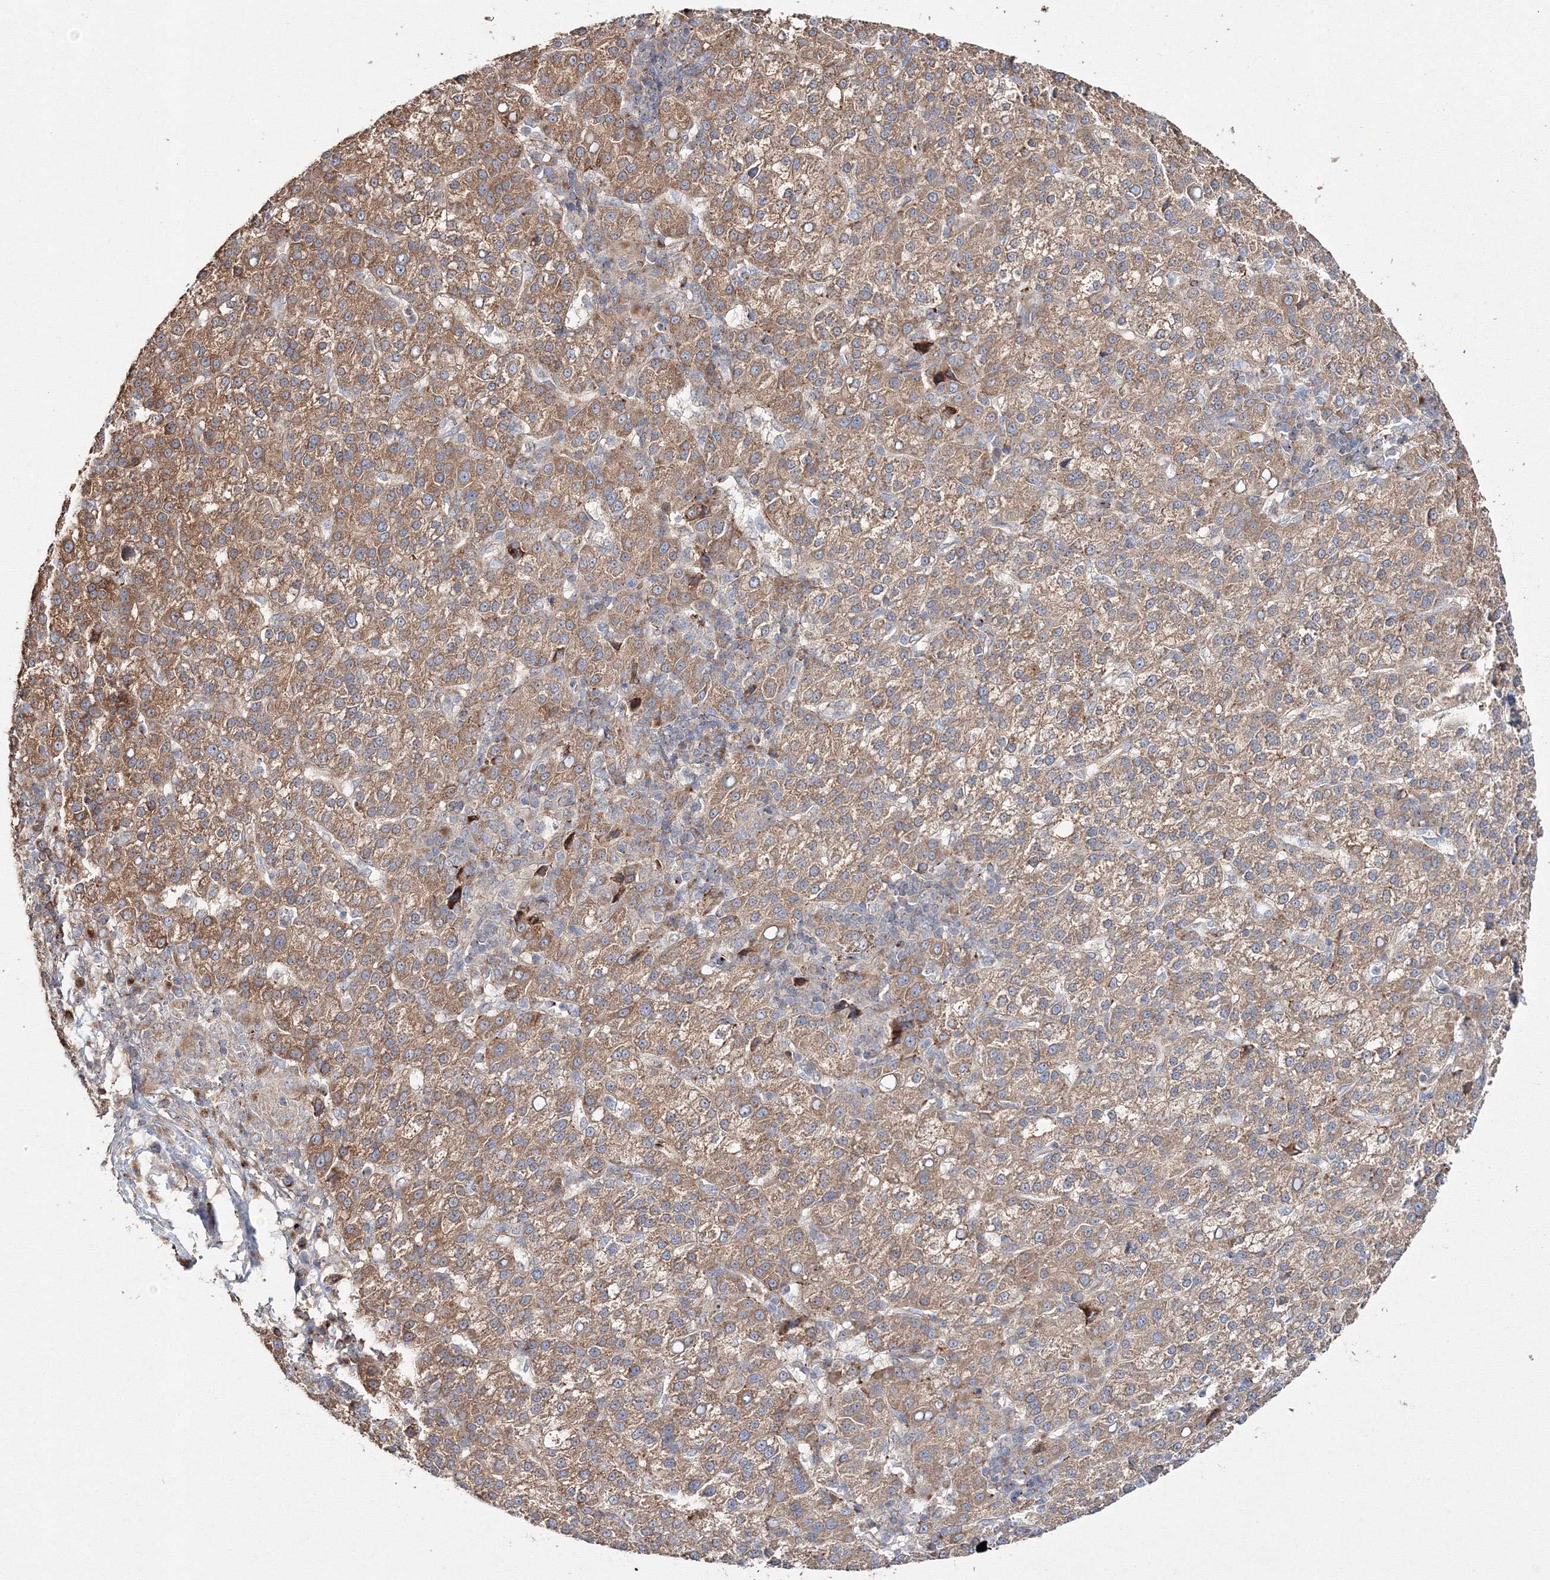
{"staining": {"intensity": "moderate", "quantity": ">75%", "location": "cytoplasmic/membranous"}, "tissue": "liver cancer", "cell_type": "Tumor cells", "image_type": "cancer", "snomed": [{"axis": "morphology", "description": "Carcinoma, Hepatocellular, NOS"}, {"axis": "topography", "description": "Liver"}], "caption": "Immunohistochemical staining of human liver cancer (hepatocellular carcinoma) exhibits medium levels of moderate cytoplasmic/membranous staining in approximately >75% of tumor cells.", "gene": "DDO", "patient": {"sex": "female", "age": 58}}